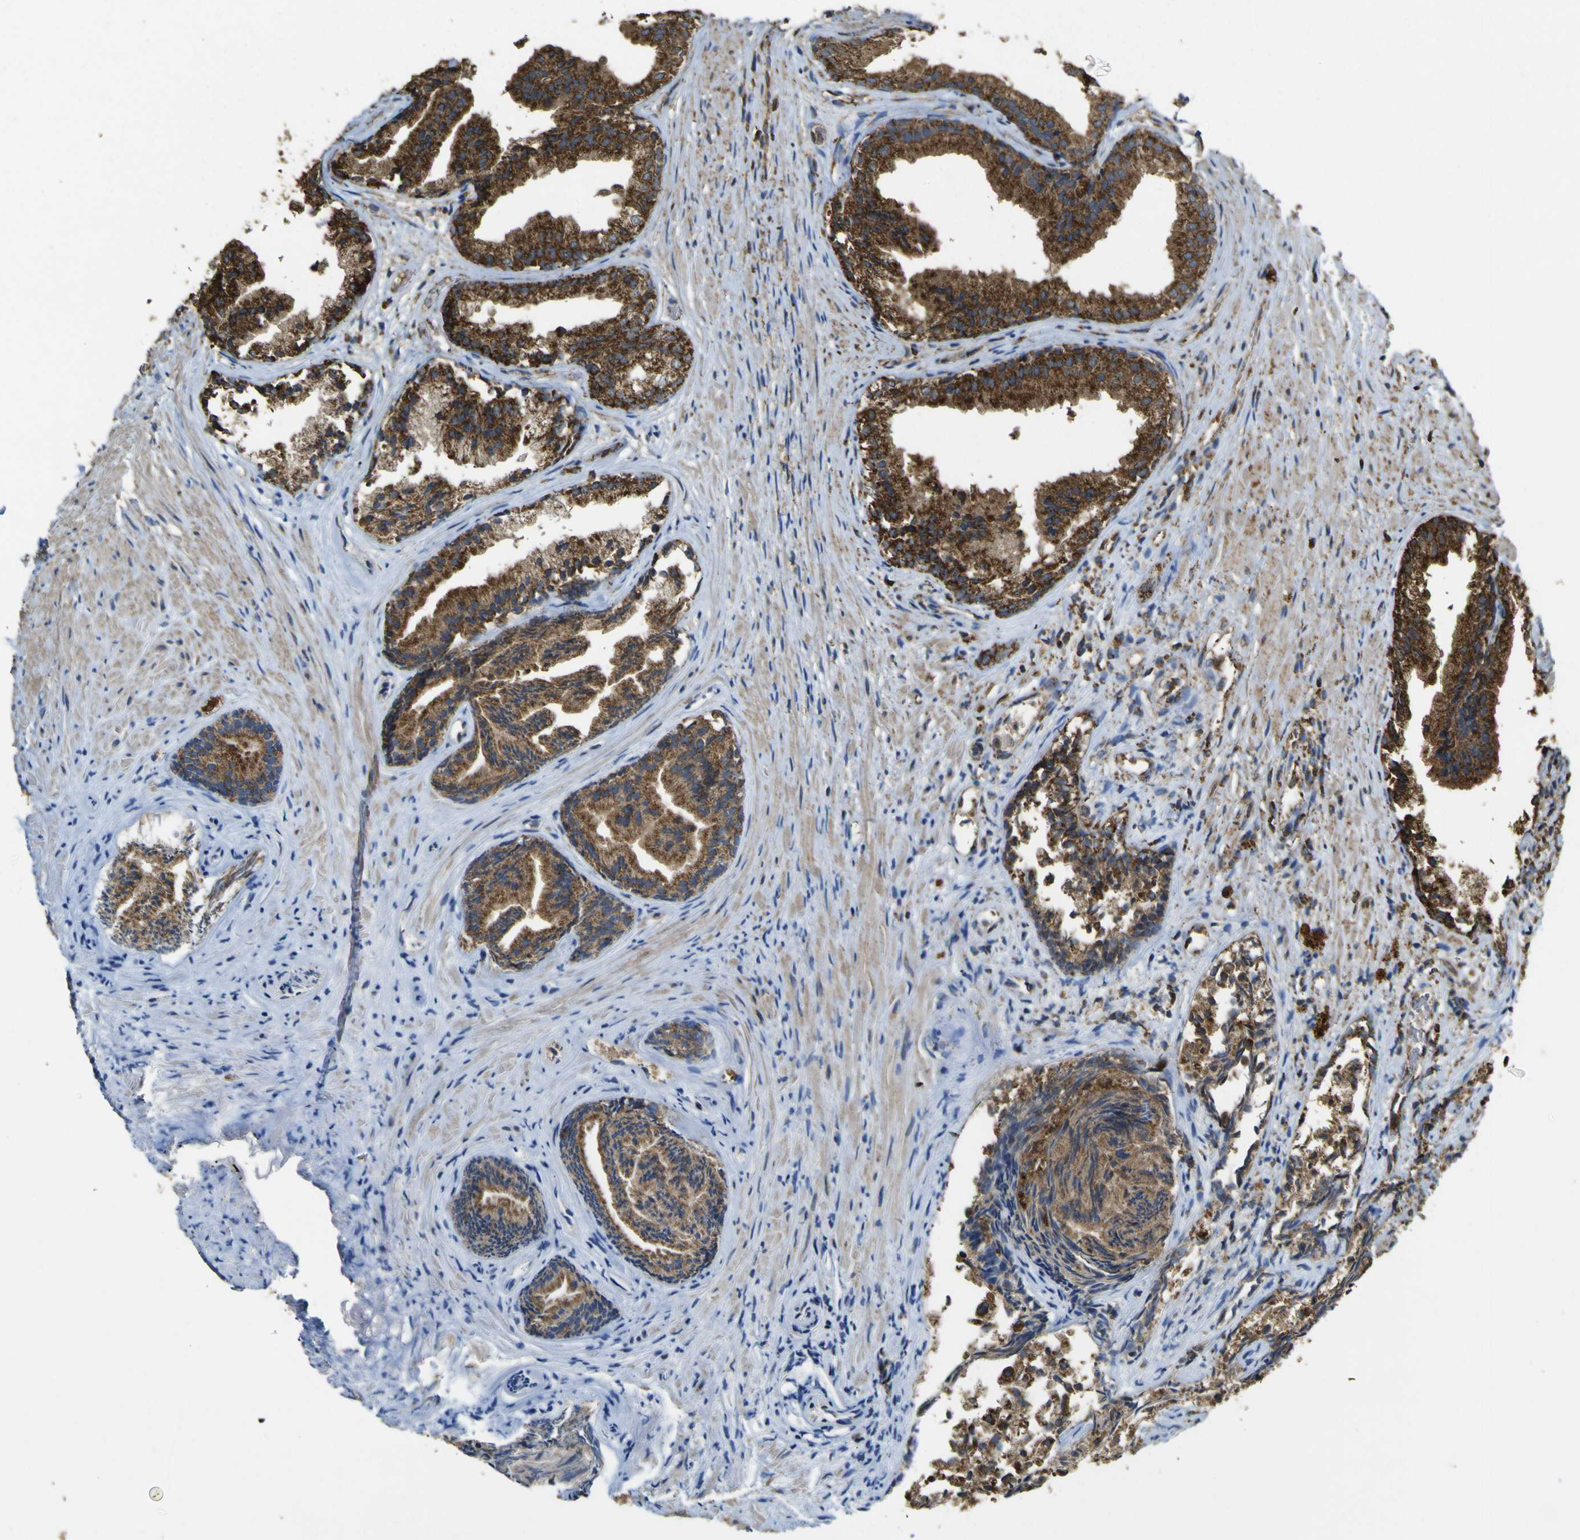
{"staining": {"intensity": "strong", "quantity": ">75%", "location": "cytoplasmic/membranous"}, "tissue": "prostate", "cell_type": "Glandular cells", "image_type": "normal", "snomed": [{"axis": "morphology", "description": "Normal tissue, NOS"}, {"axis": "topography", "description": "Prostate"}], "caption": "Immunohistochemistry (IHC) photomicrograph of unremarkable prostate stained for a protein (brown), which reveals high levels of strong cytoplasmic/membranous staining in approximately >75% of glandular cells.", "gene": "ACSL3", "patient": {"sex": "male", "age": 76}}